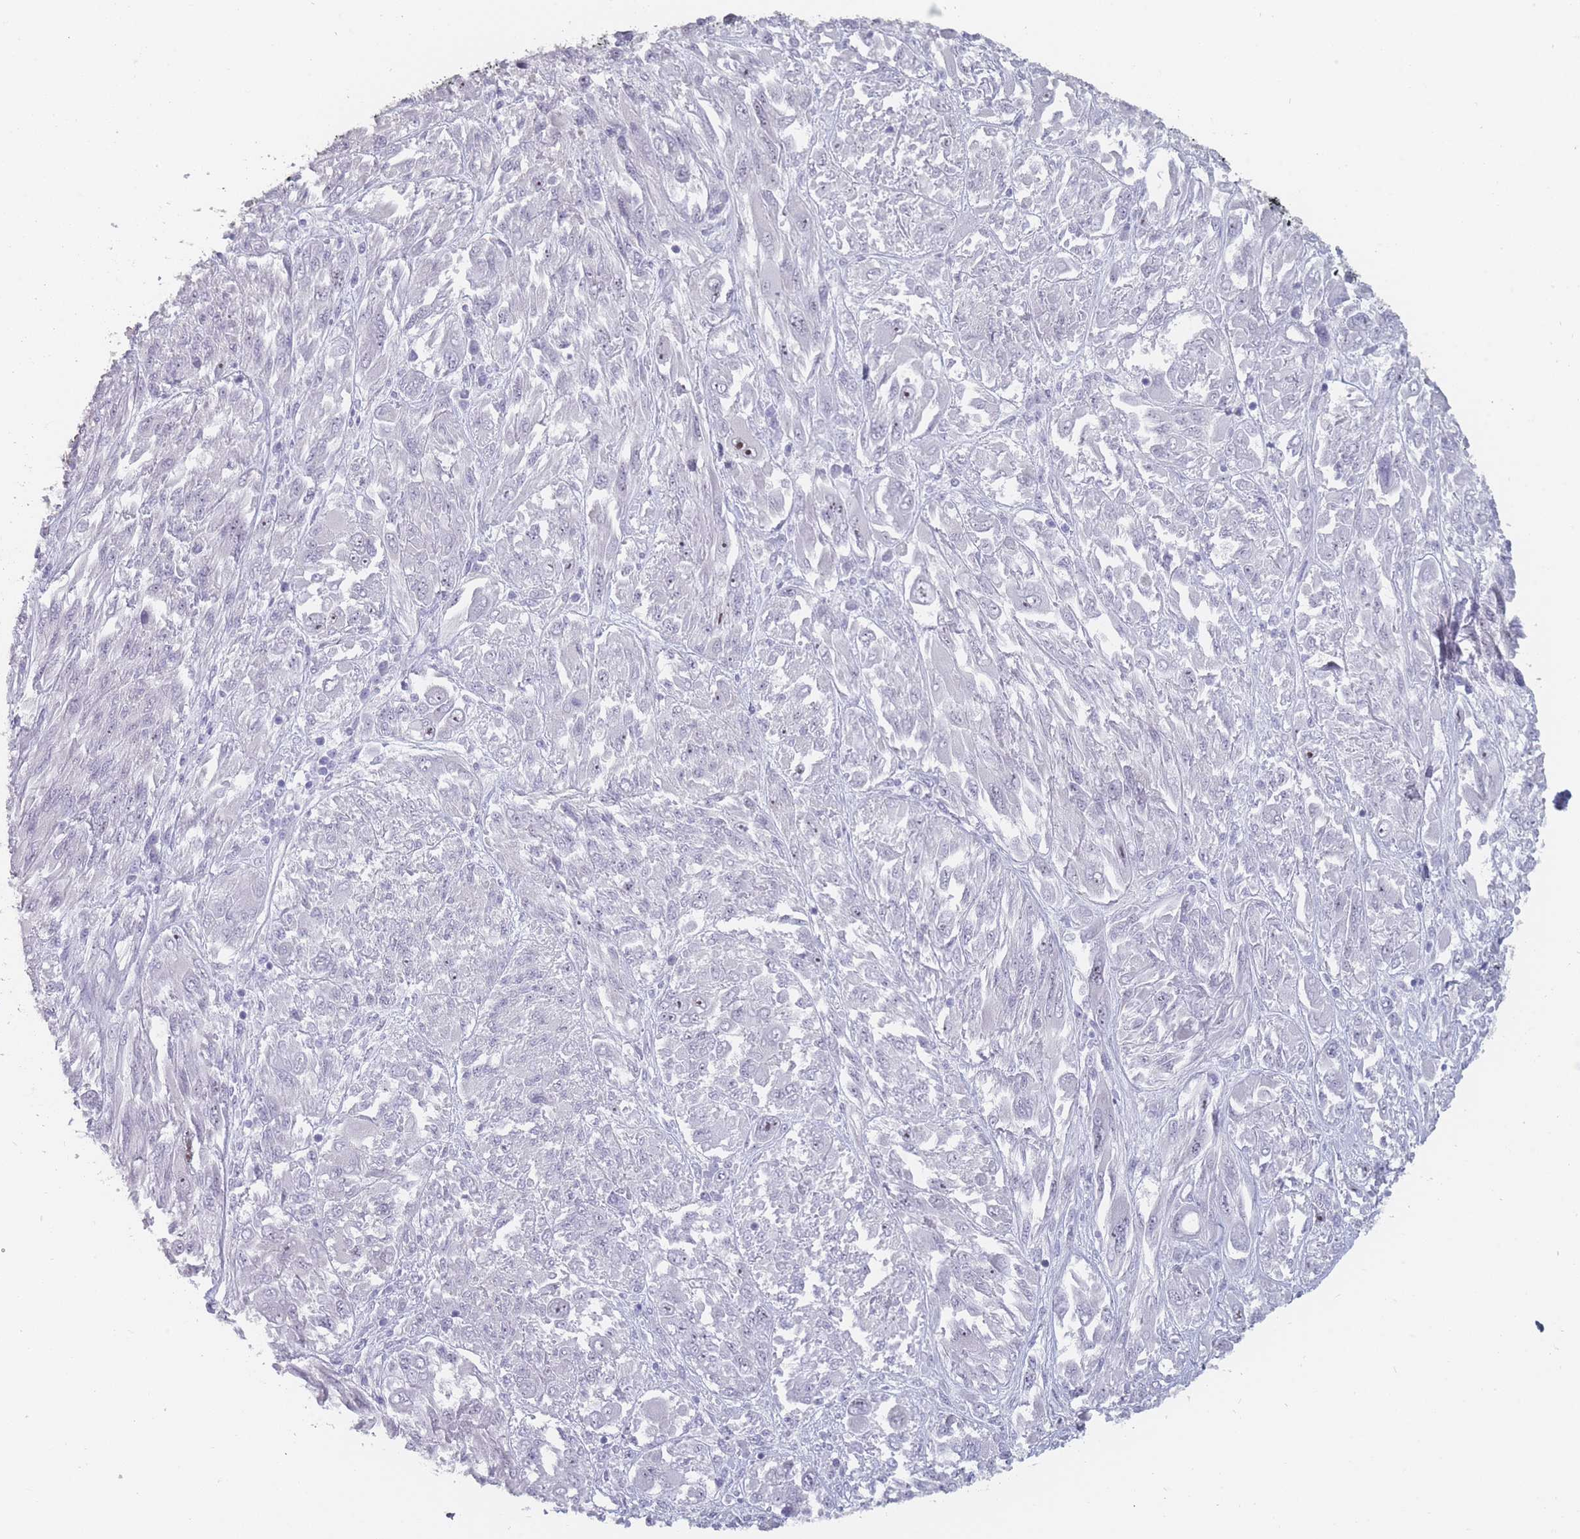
{"staining": {"intensity": "negative", "quantity": "none", "location": "none"}, "tissue": "melanoma", "cell_type": "Tumor cells", "image_type": "cancer", "snomed": [{"axis": "morphology", "description": "Malignant melanoma, NOS"}, {"axis": "topography", "description": "Skin"}], "caption": "This is an immunohistochemistry photomicrograph of human melanoma. There is no staining in tumor cells.", "gene": "ROS1", "patient": {"sex": "female", "age": 91}}